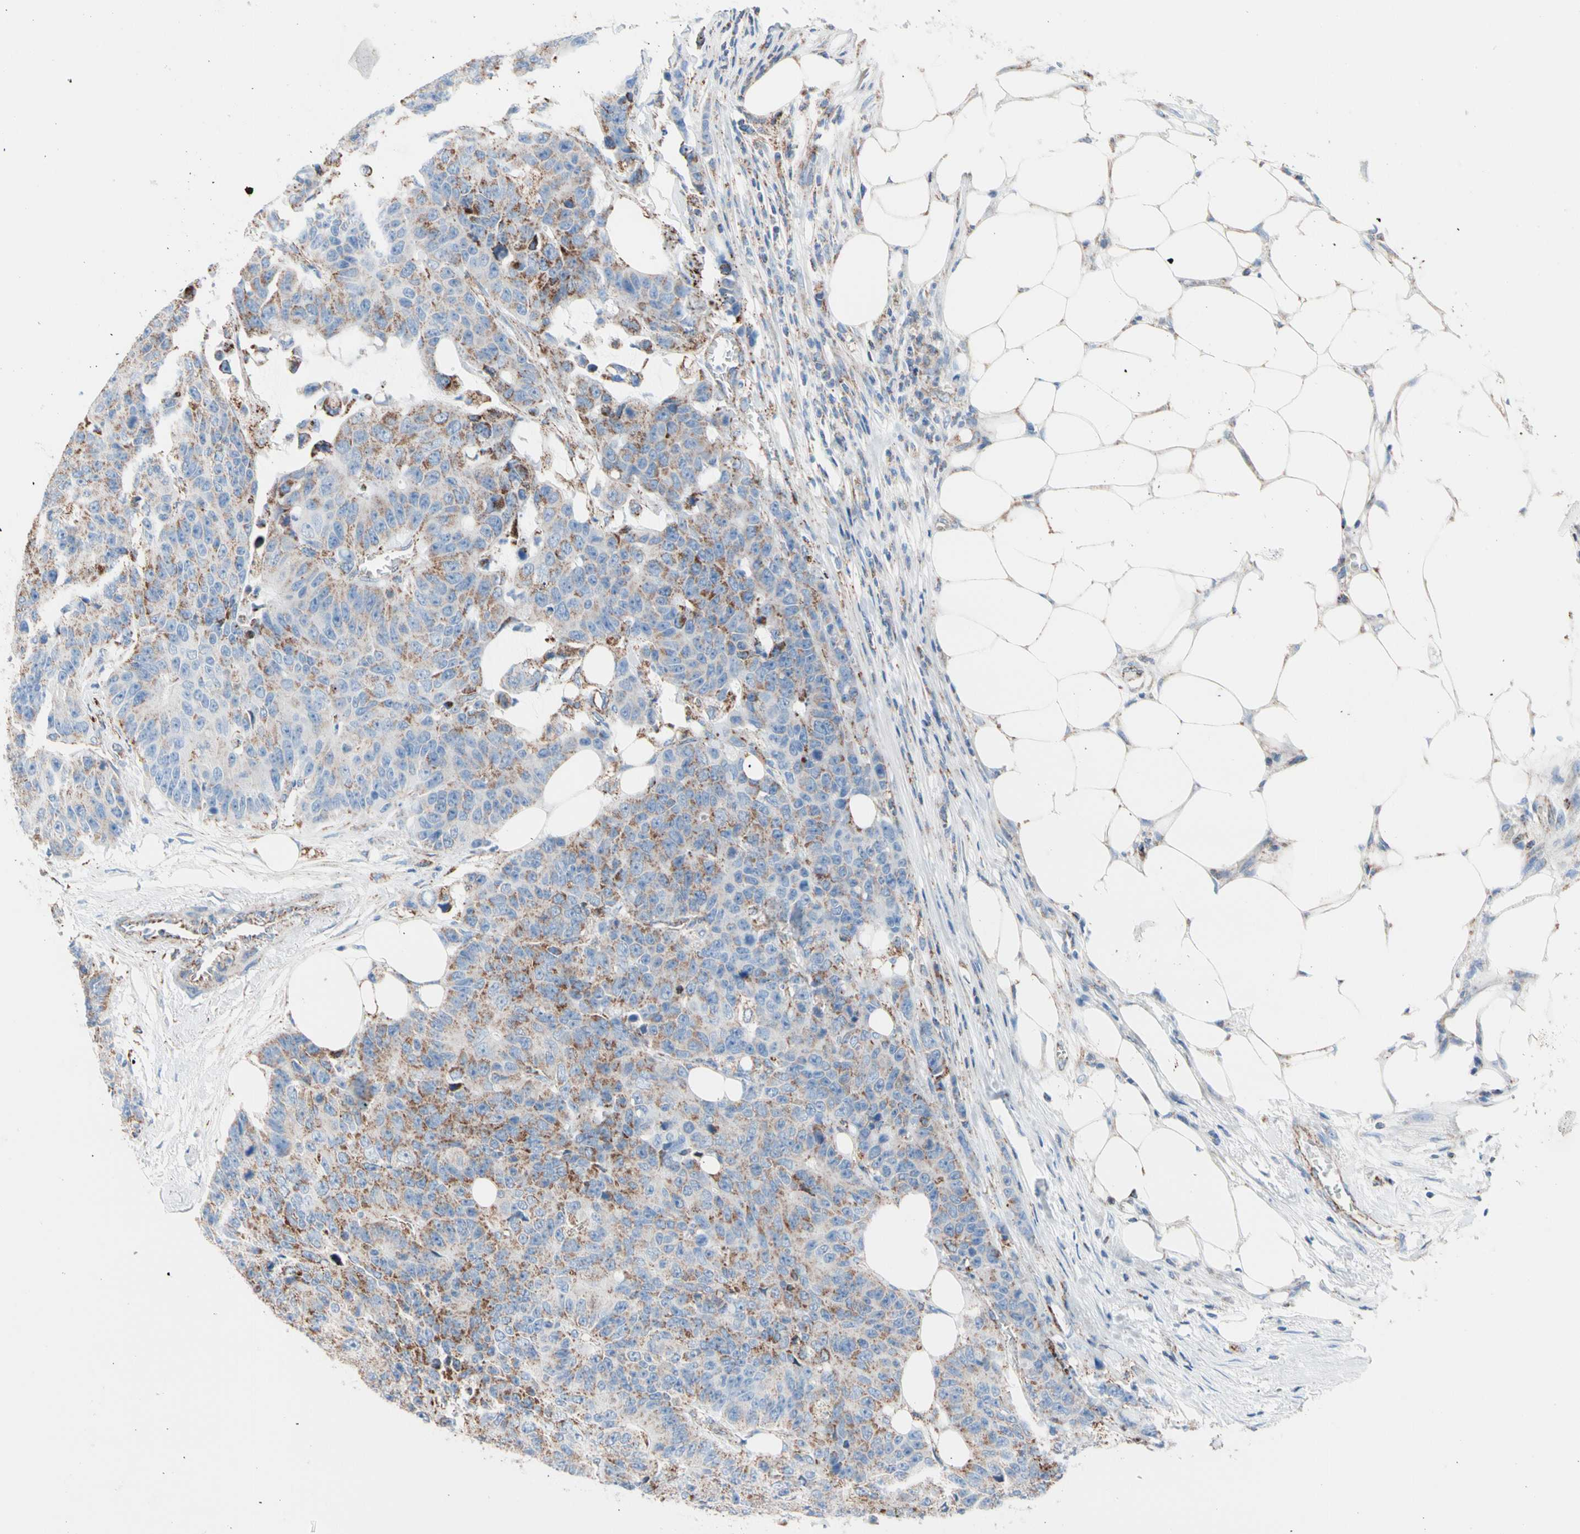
{"staining": {"intensity": "moderate", "quantity": "25%-75%", "location": "cytoplasmic/membranous"}, "tissue": "colorectal cancer", "cell_type": "Tumor cells", "image_type": "cancer", "snomed": [{"axis": "morphology", "description": "Adenocarcinoma, NOS"}, {"axis": "topography", "description": "Colon"}], "caption": "Colorectal cancer stained for a protein exhibits moderate cytoplasmic/membranous positivity in tumor cells.", "gene": "HK1", "patient": {"sex": "female", "age": 86}}